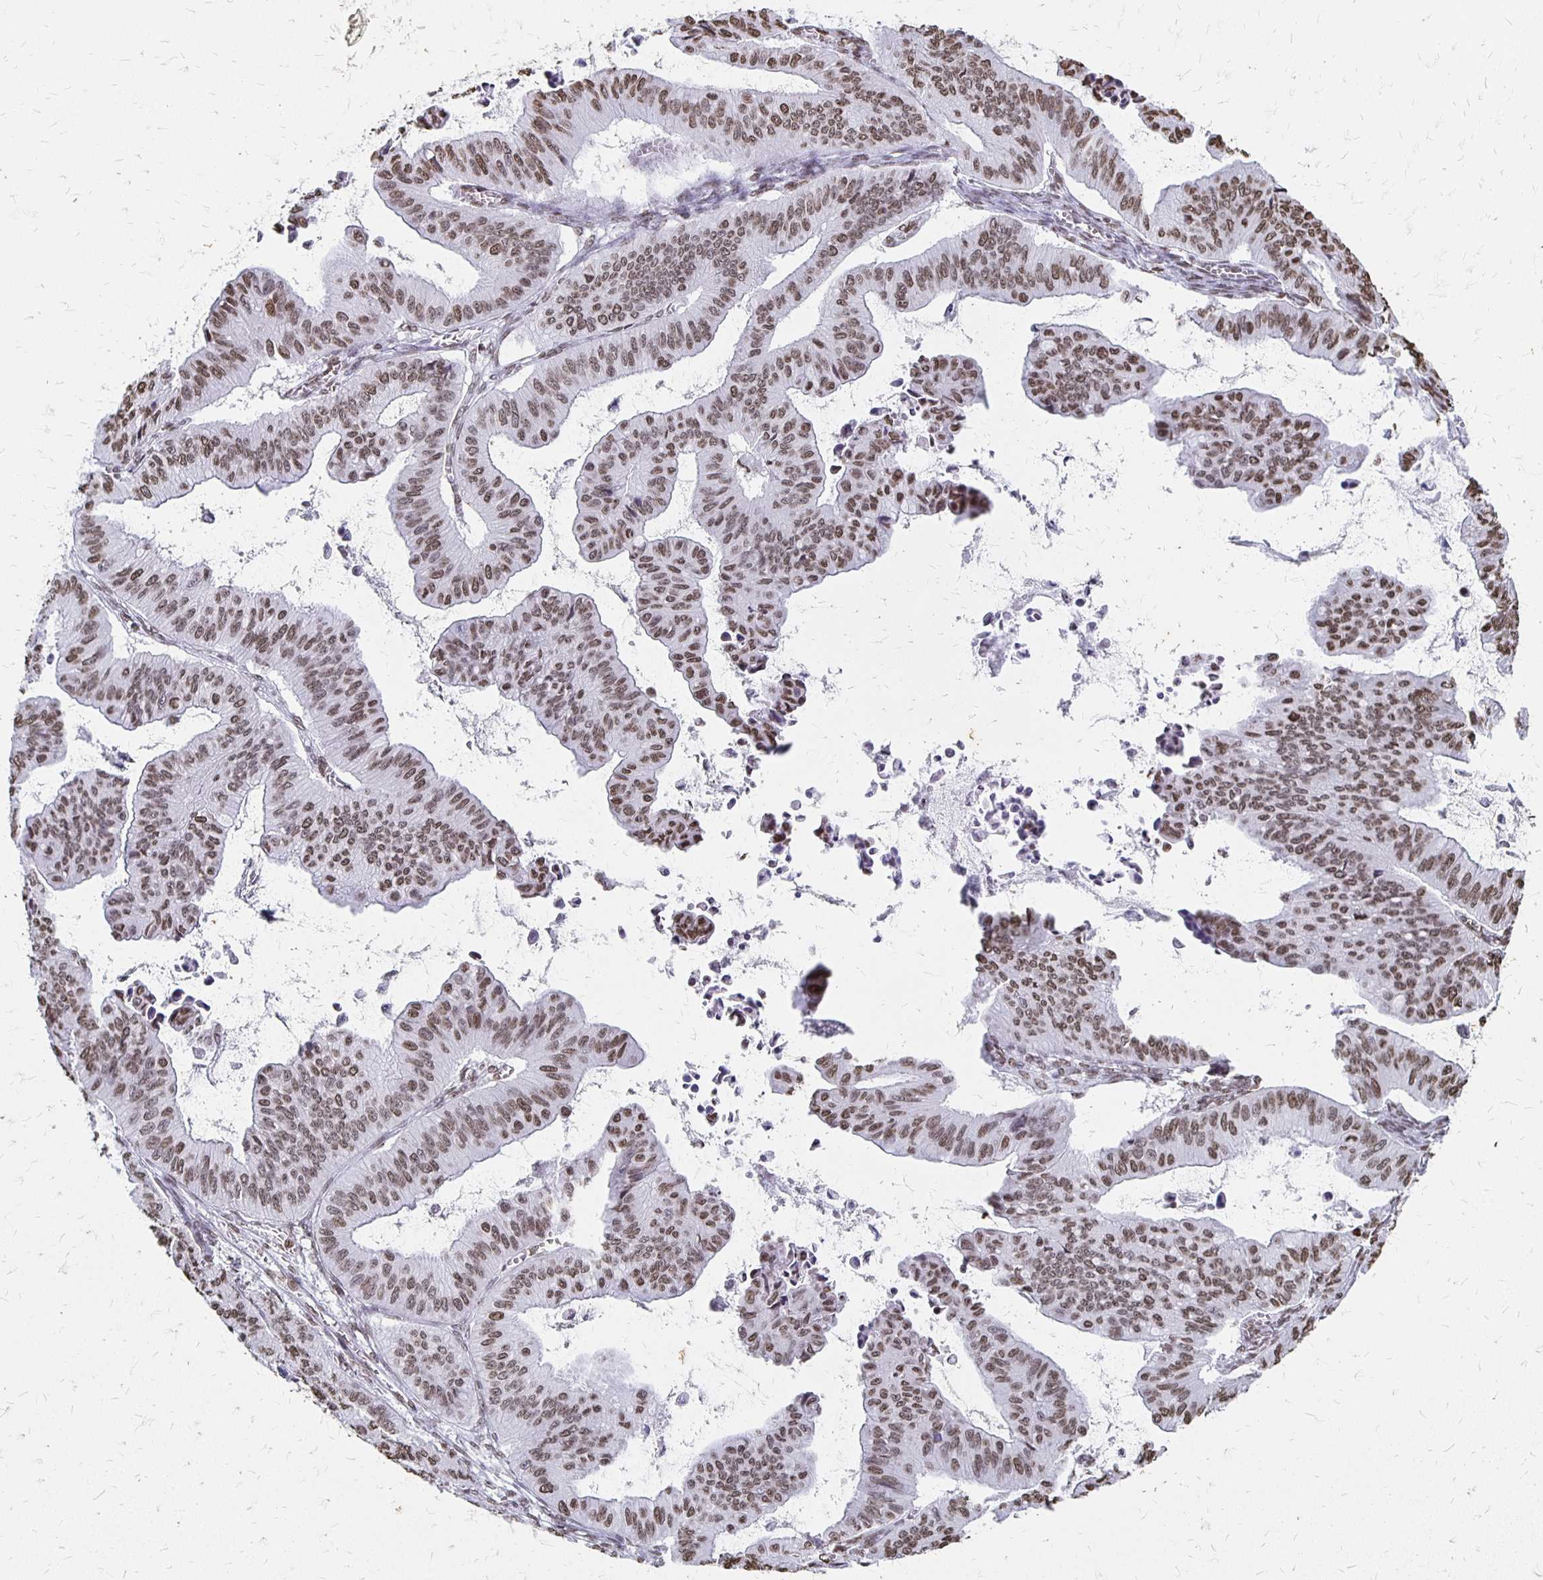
{"staining": {"intensity": "moderate", "quantity": ">75%", "location": "nuclear"}, "tissue": "ovarian cancer", "cell_type": "Tumor cells", "image_type": "cancer", "snomed": [{"axis": "morphology", "description": "Cystadenocarcinoma, mucinous, NOS"}, {"axis": "topography", "description": "Ovary"}], "caption": "Protein expression analysis of mucinous cystadenocarcinoma (ovarian) exhibits moderate nuclear expression in about >75% of tumor cells. The protein of interest is shown in brown color, while the nuclei are stained blue.", "gene": "ZNF280C", "patient": {"sex": "female", "age": 72}}